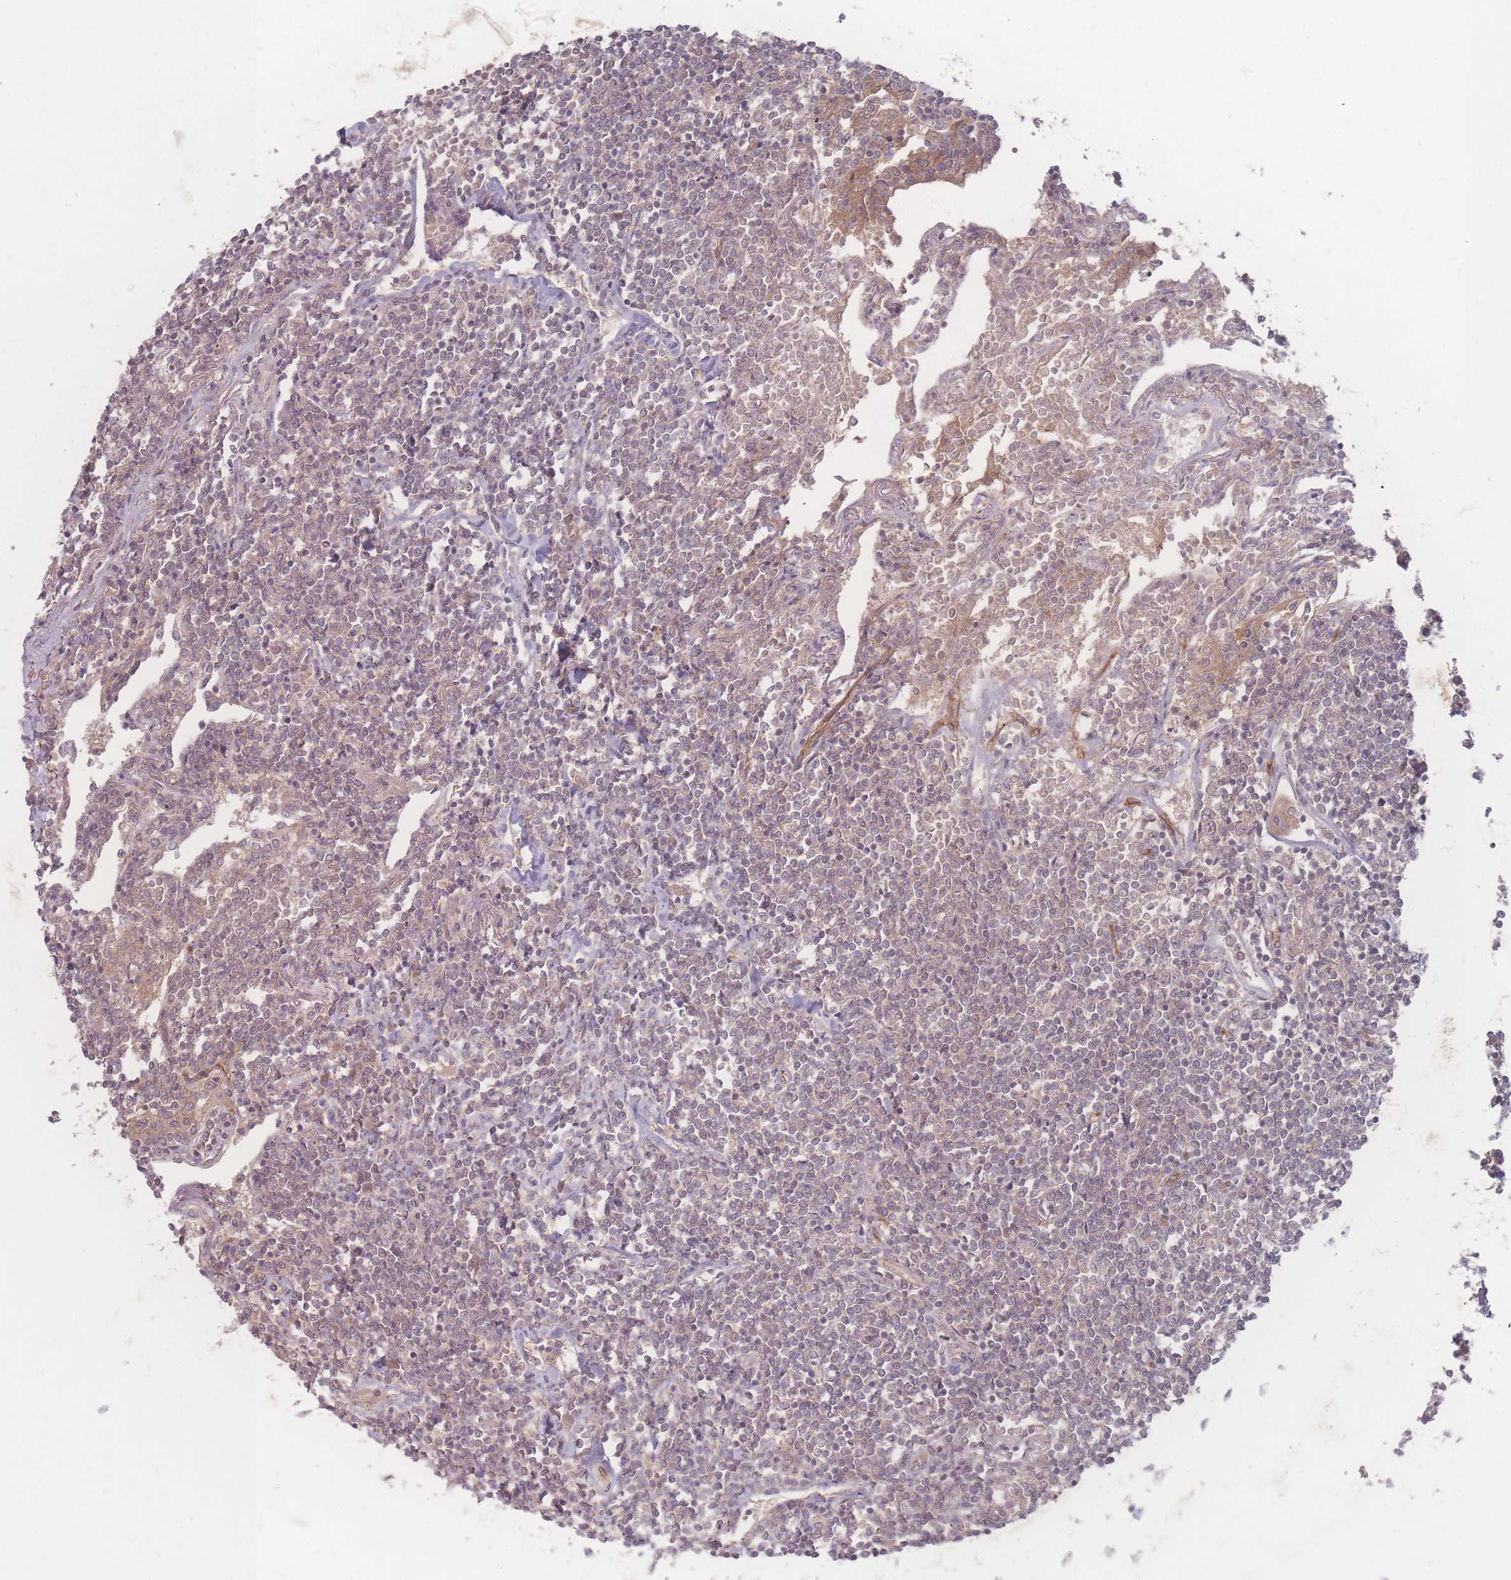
{"staining": {"intensity": "weak", "quantity": "<25%", "location": "cytoplasmic/membranous"}, "tissue": "lymphoma", "cell_type": "Tumor cells", "image_type": "cancer", "snomed": [{"axis": "morphology", "description": "Malignant lymphoma, non-Hodgkin's type, Low grade"}, {"axis": "topography", "description": "Lung"}], "caption": "The micrograph displays no significant expression in tumor cells of lymphoma.", "gene": "INSR", "patient": {"sex": "female", "age": 71}}